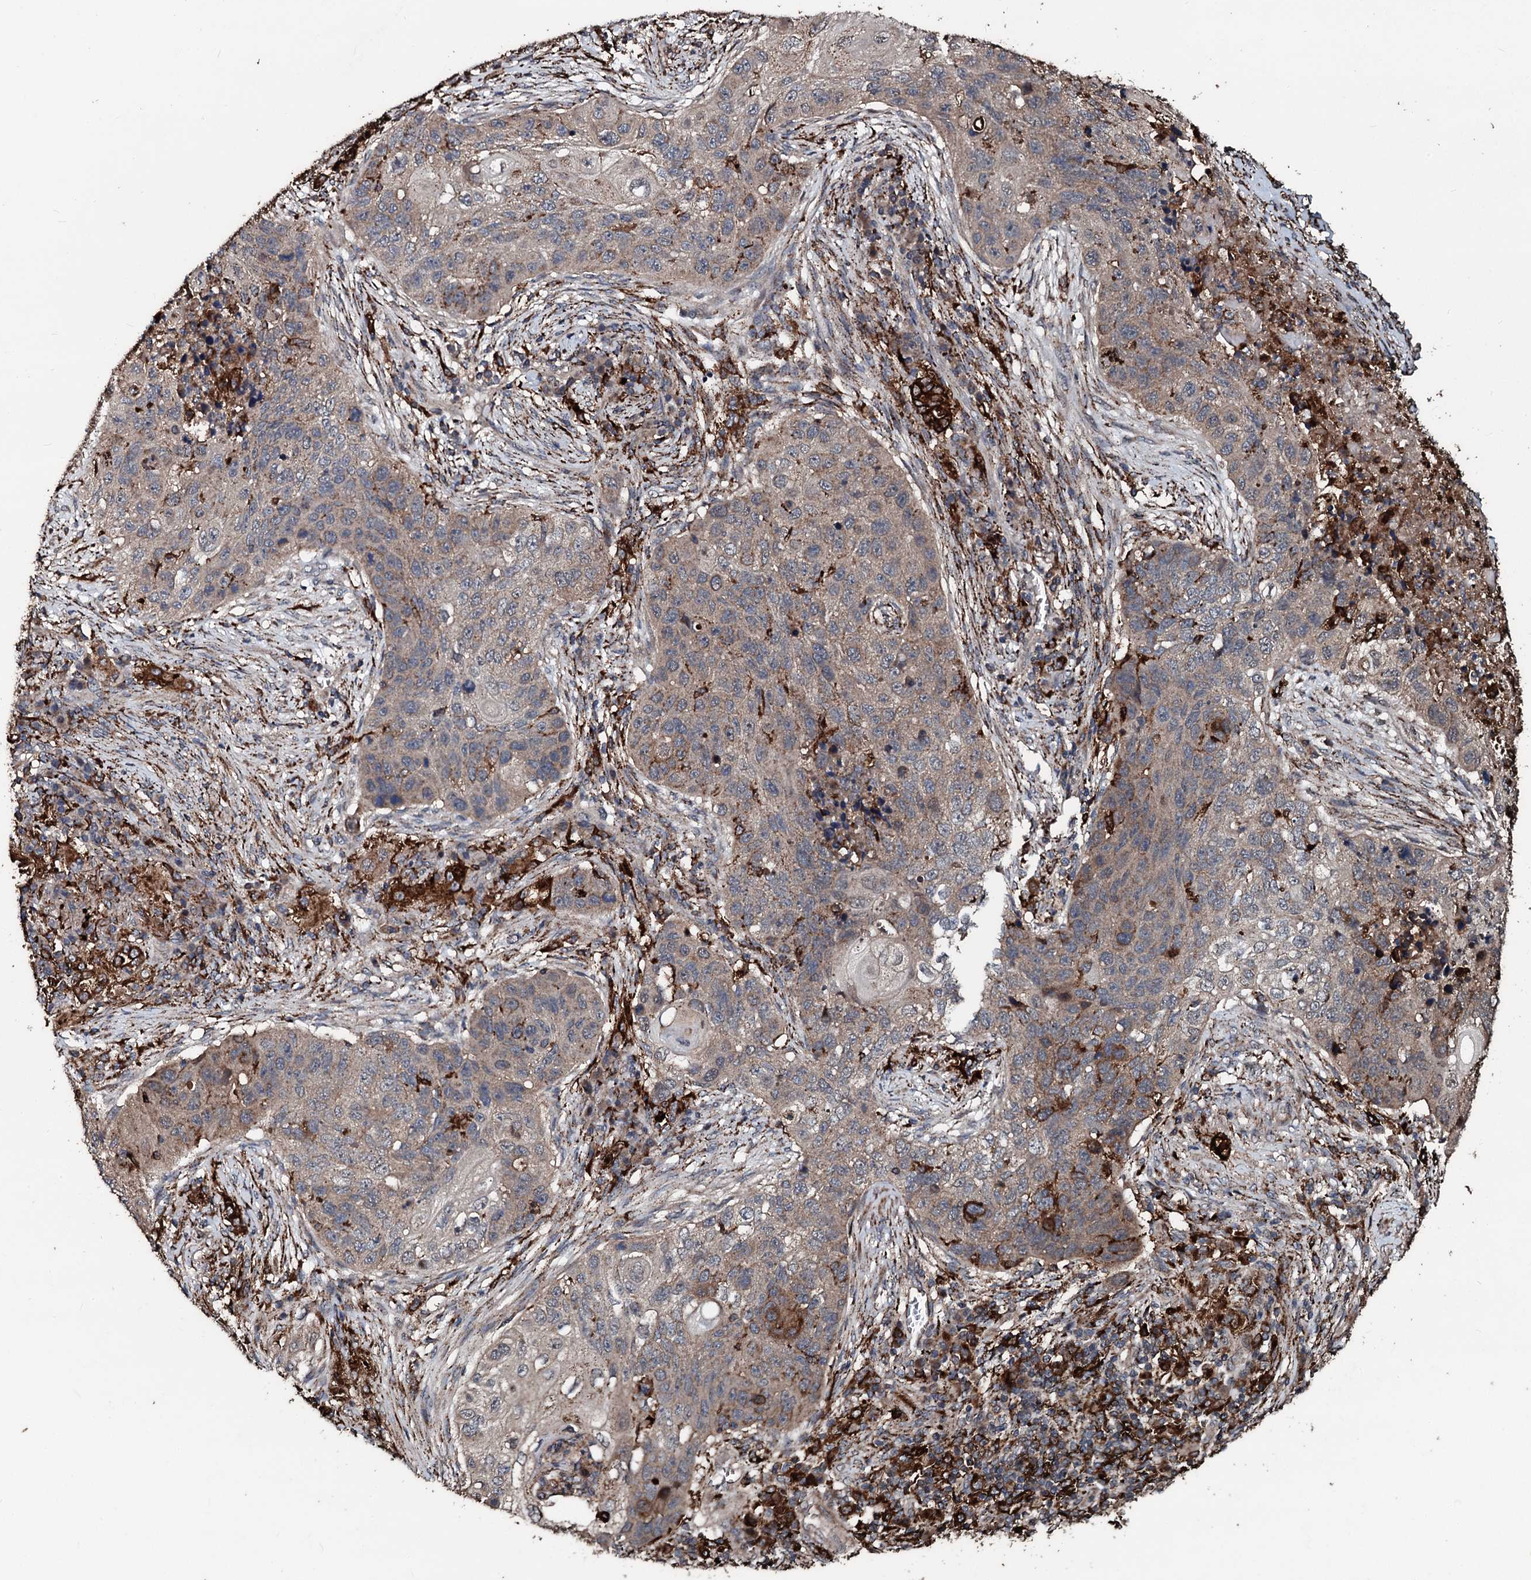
{"staining": {"intensity": "weak", "quantity": "25%-75%", "location": "cytoplasmic/membranous"}, "tissue": "lung cancer", "cell_type": "Tumor cells", "image_type": "cancer", "snomed": [{"axis": "morphology", "description": "Squamous cell carcinoma, NOS"}, {"axis": "topography", "description": "Lung"}], "caption": "Human lung squamous cell carcinoma stained with a brown dye shows weak cytoplasmic/membranous positive staining in approximately 25%-75% of tumor cells.", "gene": "TPGS2", "patient": {"sex": "female", "age": 63}}